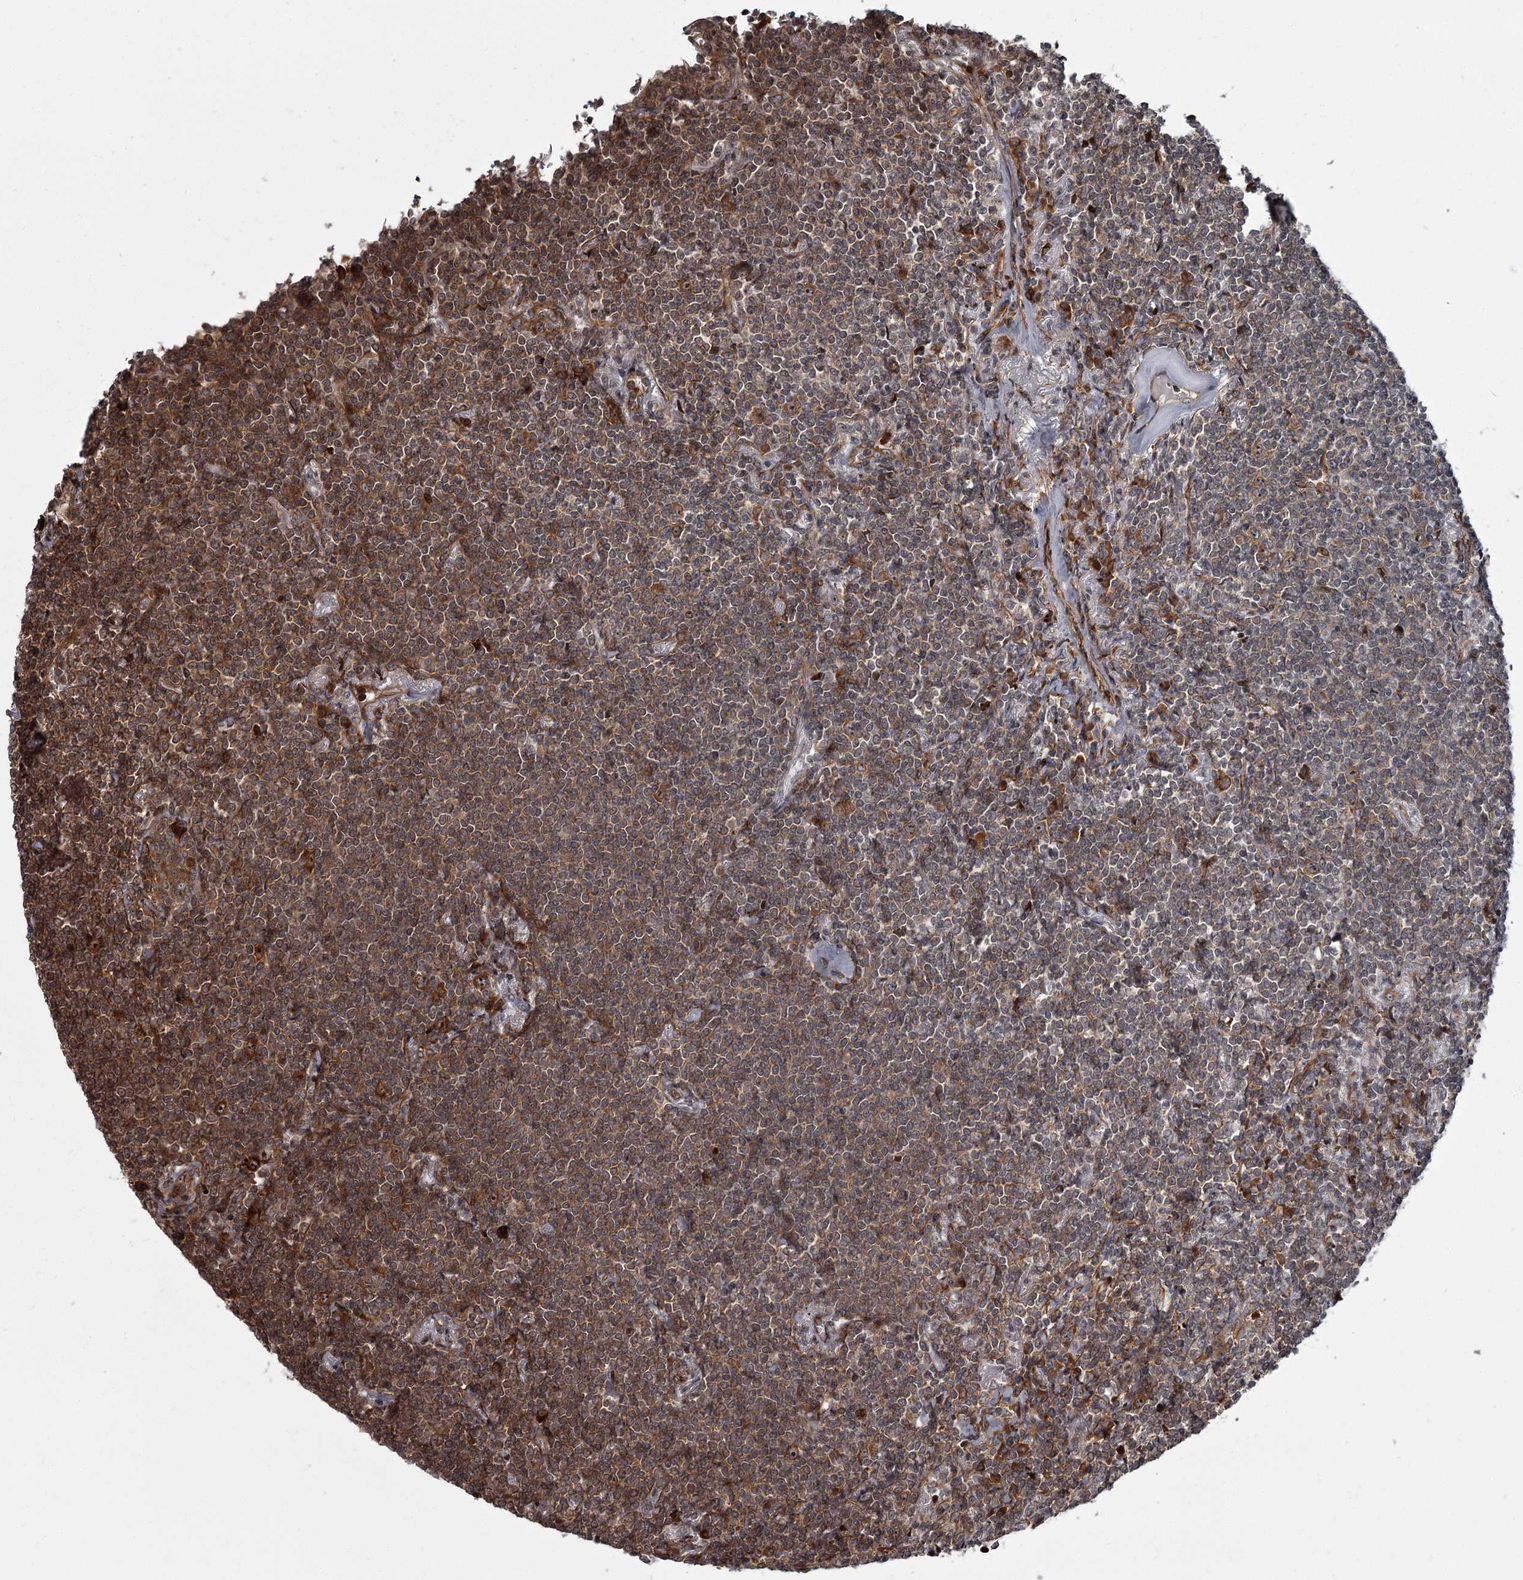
{"staining": {"intensity": "moderate", "quantity": "25%-75%", "location": "cytoplasmic/membranous"}, "tissue": "lymphoma", "cell_type": "Tumor cells", "image_type": "cancer", "snomed": [{"axis": "morphology", "description": "Malignant lymphoma, non-Hodgkin's type, Low grade"}, {"axis": "topography", "description": "Lung"}], "caption": "Tumor cells display medium levels of moderate cytoplasmic/membranous positivity in approximately 25%-75% of cells in human malignant lymphoma, non-Hodgkin's type (low-grade).", "gene": "THAP9", "patient": {"sex": "female", "age": 71}}